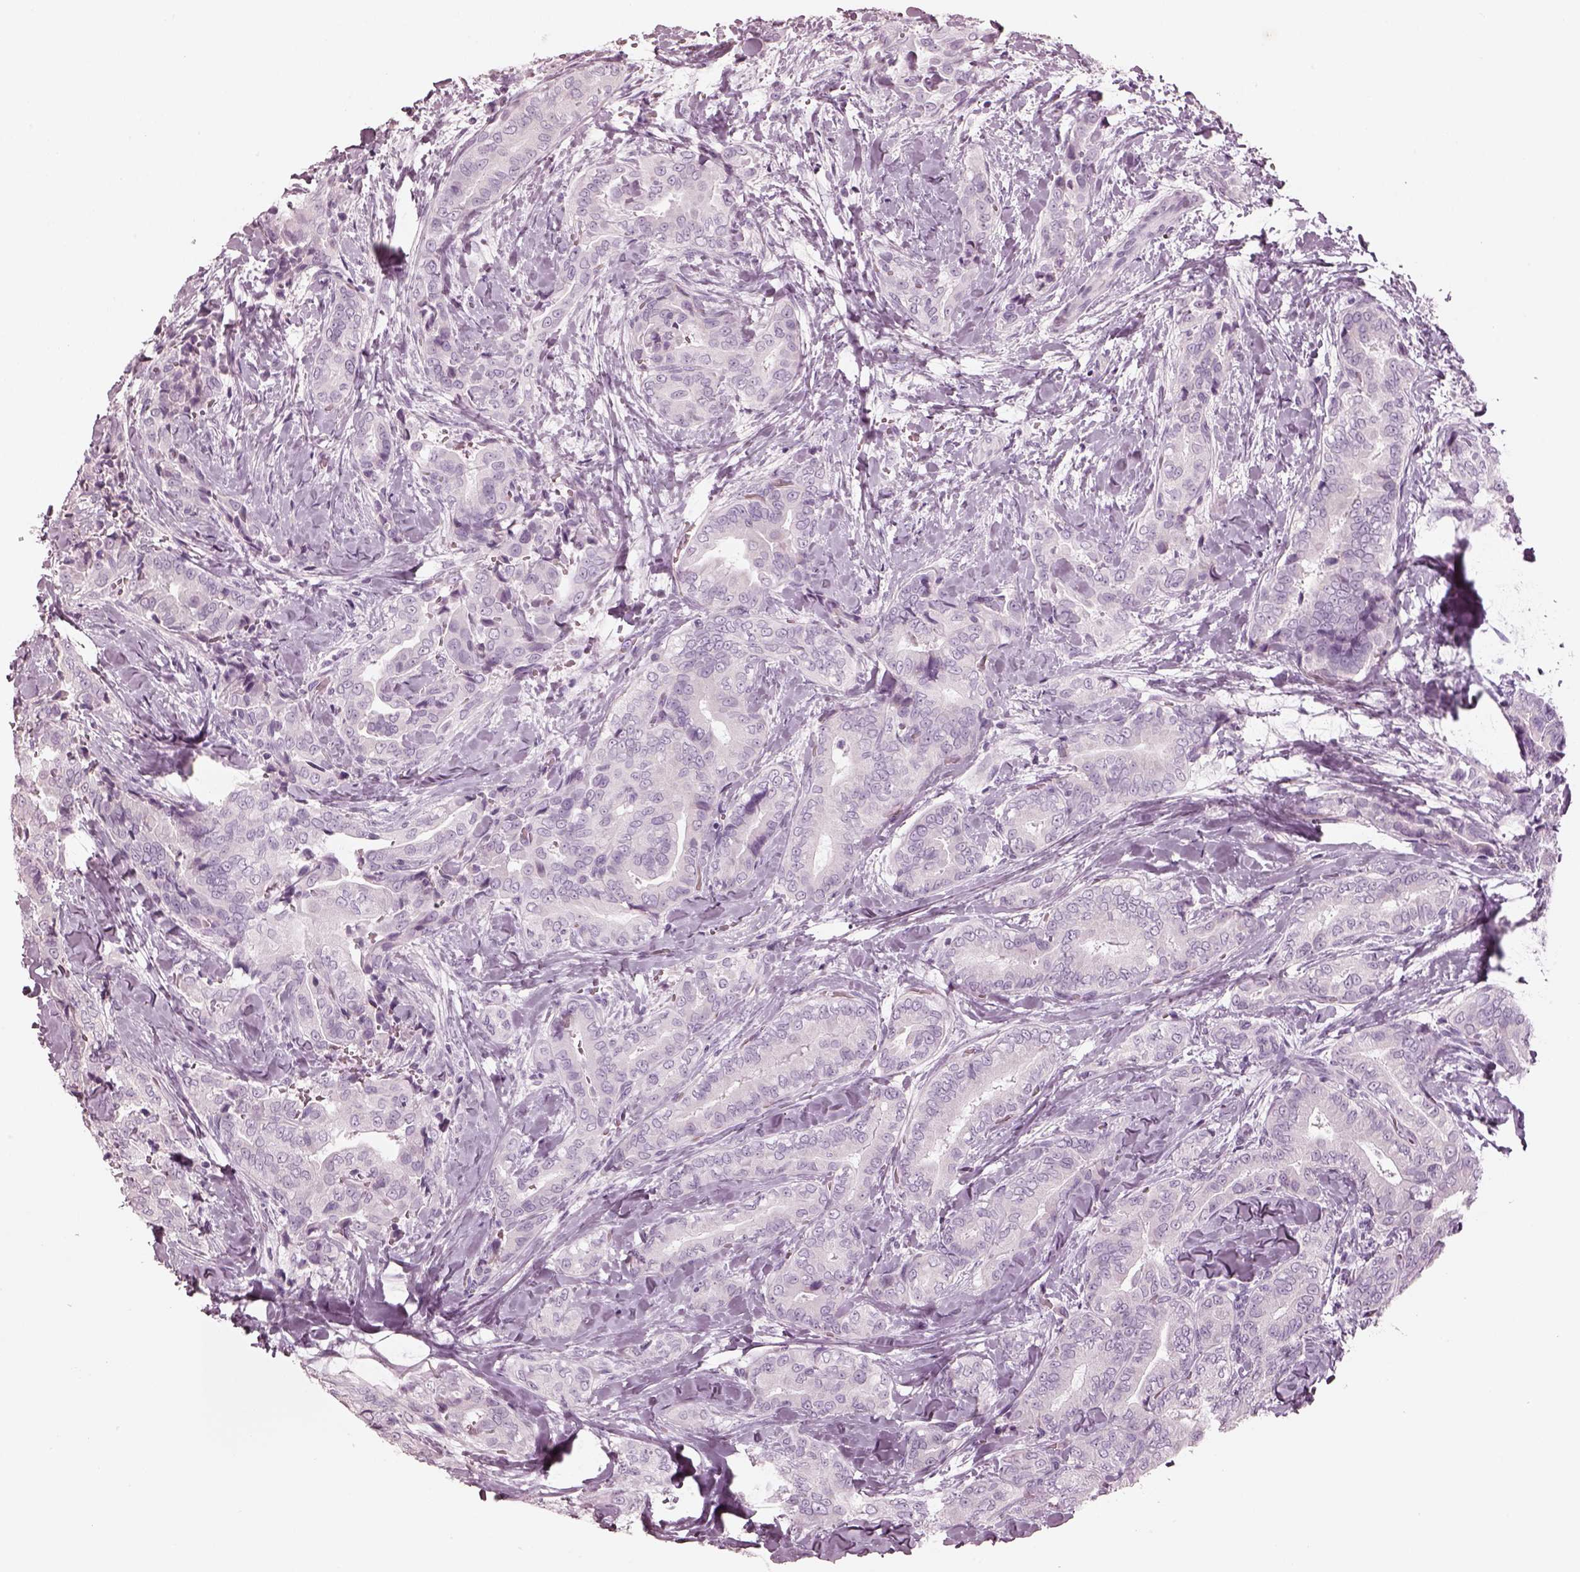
{"staining": {"intensity": "negative", "quantity": "none", "location": "none"}, "tissue": "thyroid cancer", "cell_type": "Tumor cells", "image_type": "cancer", "snomed": [{"axis": "morphology", "description": "Papillary adenocarcinoma, NOS"}, {"axis": "topography", "description": "Thyroid gland"}], "caption": "IHC of human papillary adenocarcinoma (thyroid) reveals no expression in tumor cells.", "gene": "OPN4", "patient": {"sex": "male", "age": 61}}